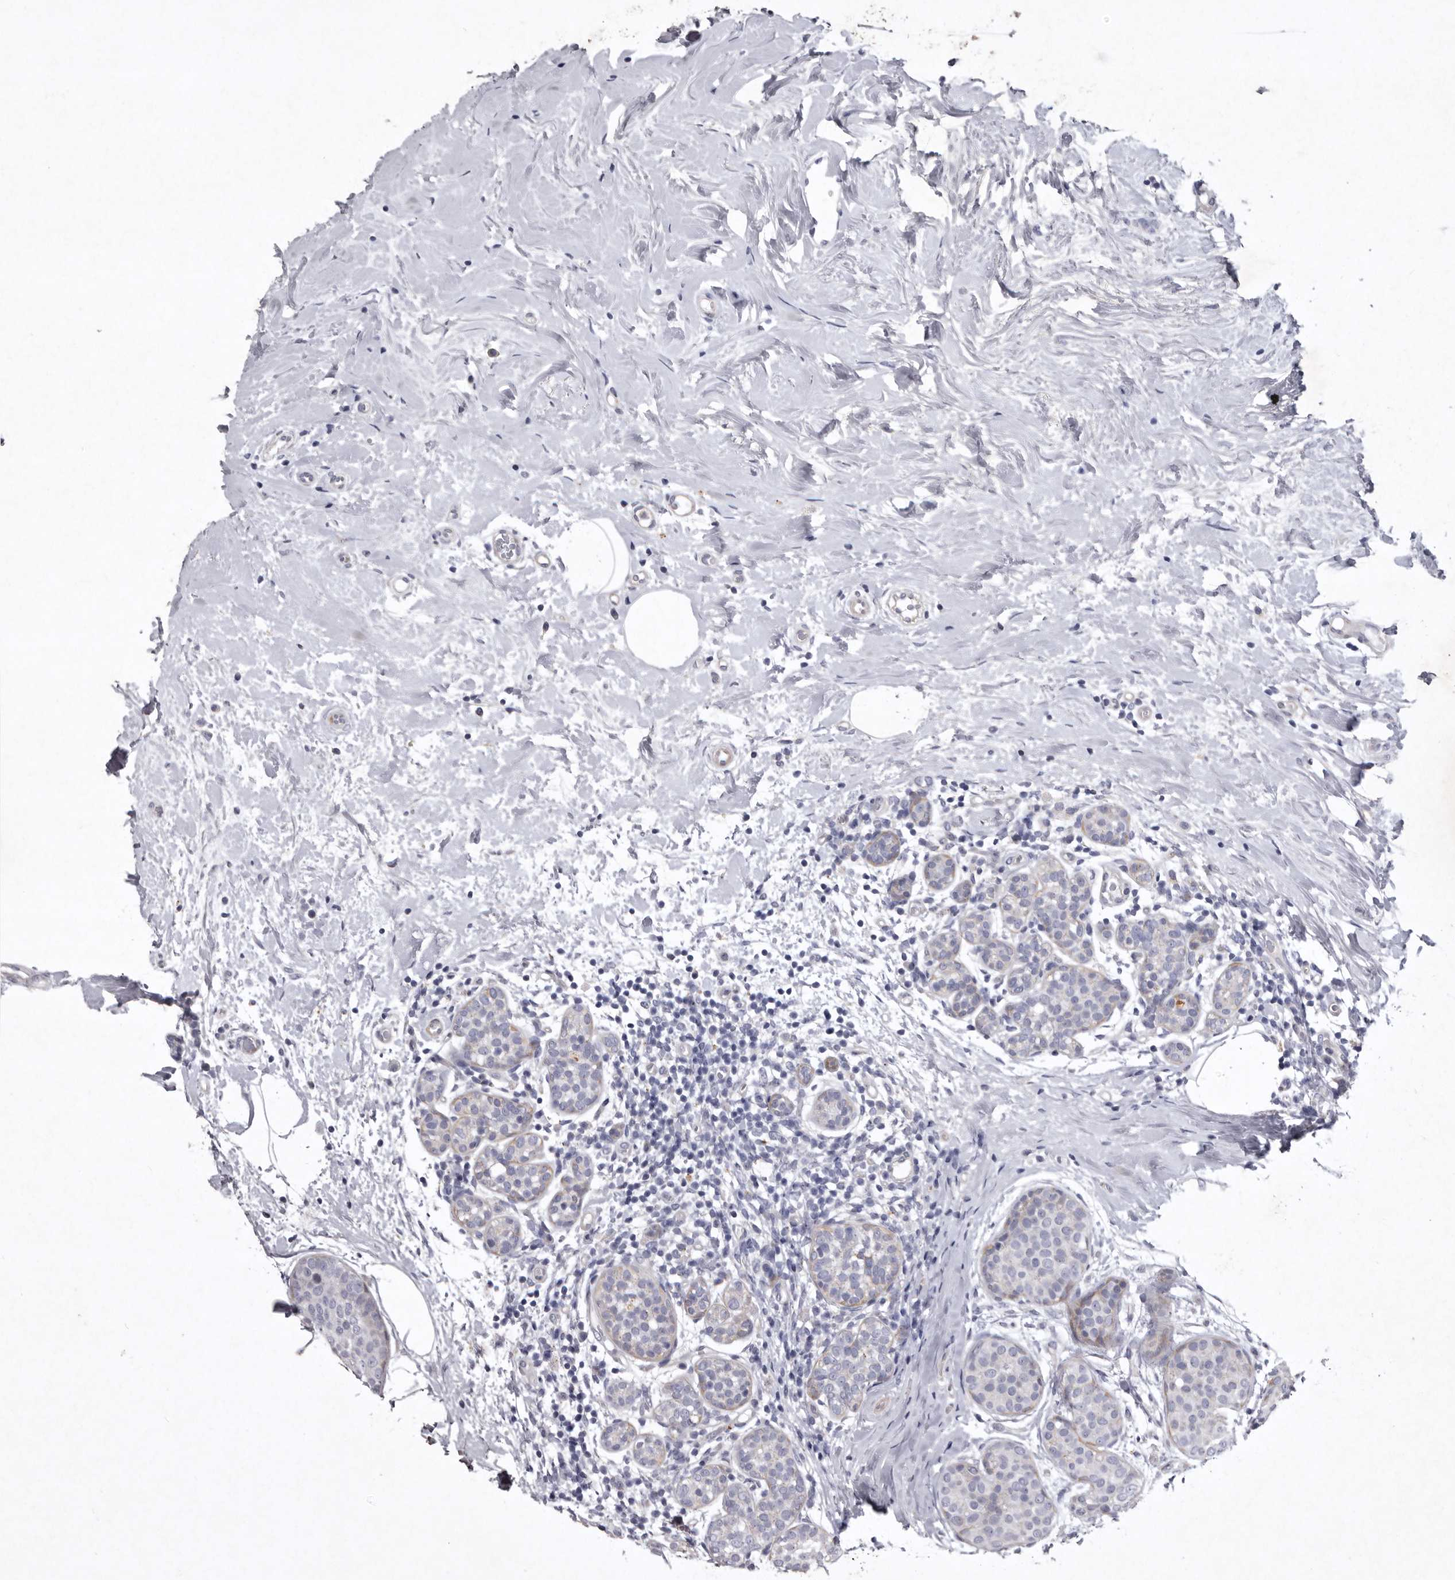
{"staining": {"intensity": "negative", "quantity": "none", "location": "none"}, "tissue": "breast cancer", "cell_type": "Tumor cells", "image_type": "cancer", "snomed": [{"axis": "morphology", "description": "Lobular carcinoma, in situ"}, {"axis": "morphology", "description": "Lobular carcinoma"}, {"axis": "topography", "description": "Breast"}], "caption": "This is a micrograph of immunohistochemistry (IHC) staining of breast cancer (lobular carcinoma), which shows no positivity in tumor cells.", "gene": "NKAIN4", "patient": {"sex": "female", "age": 41}}